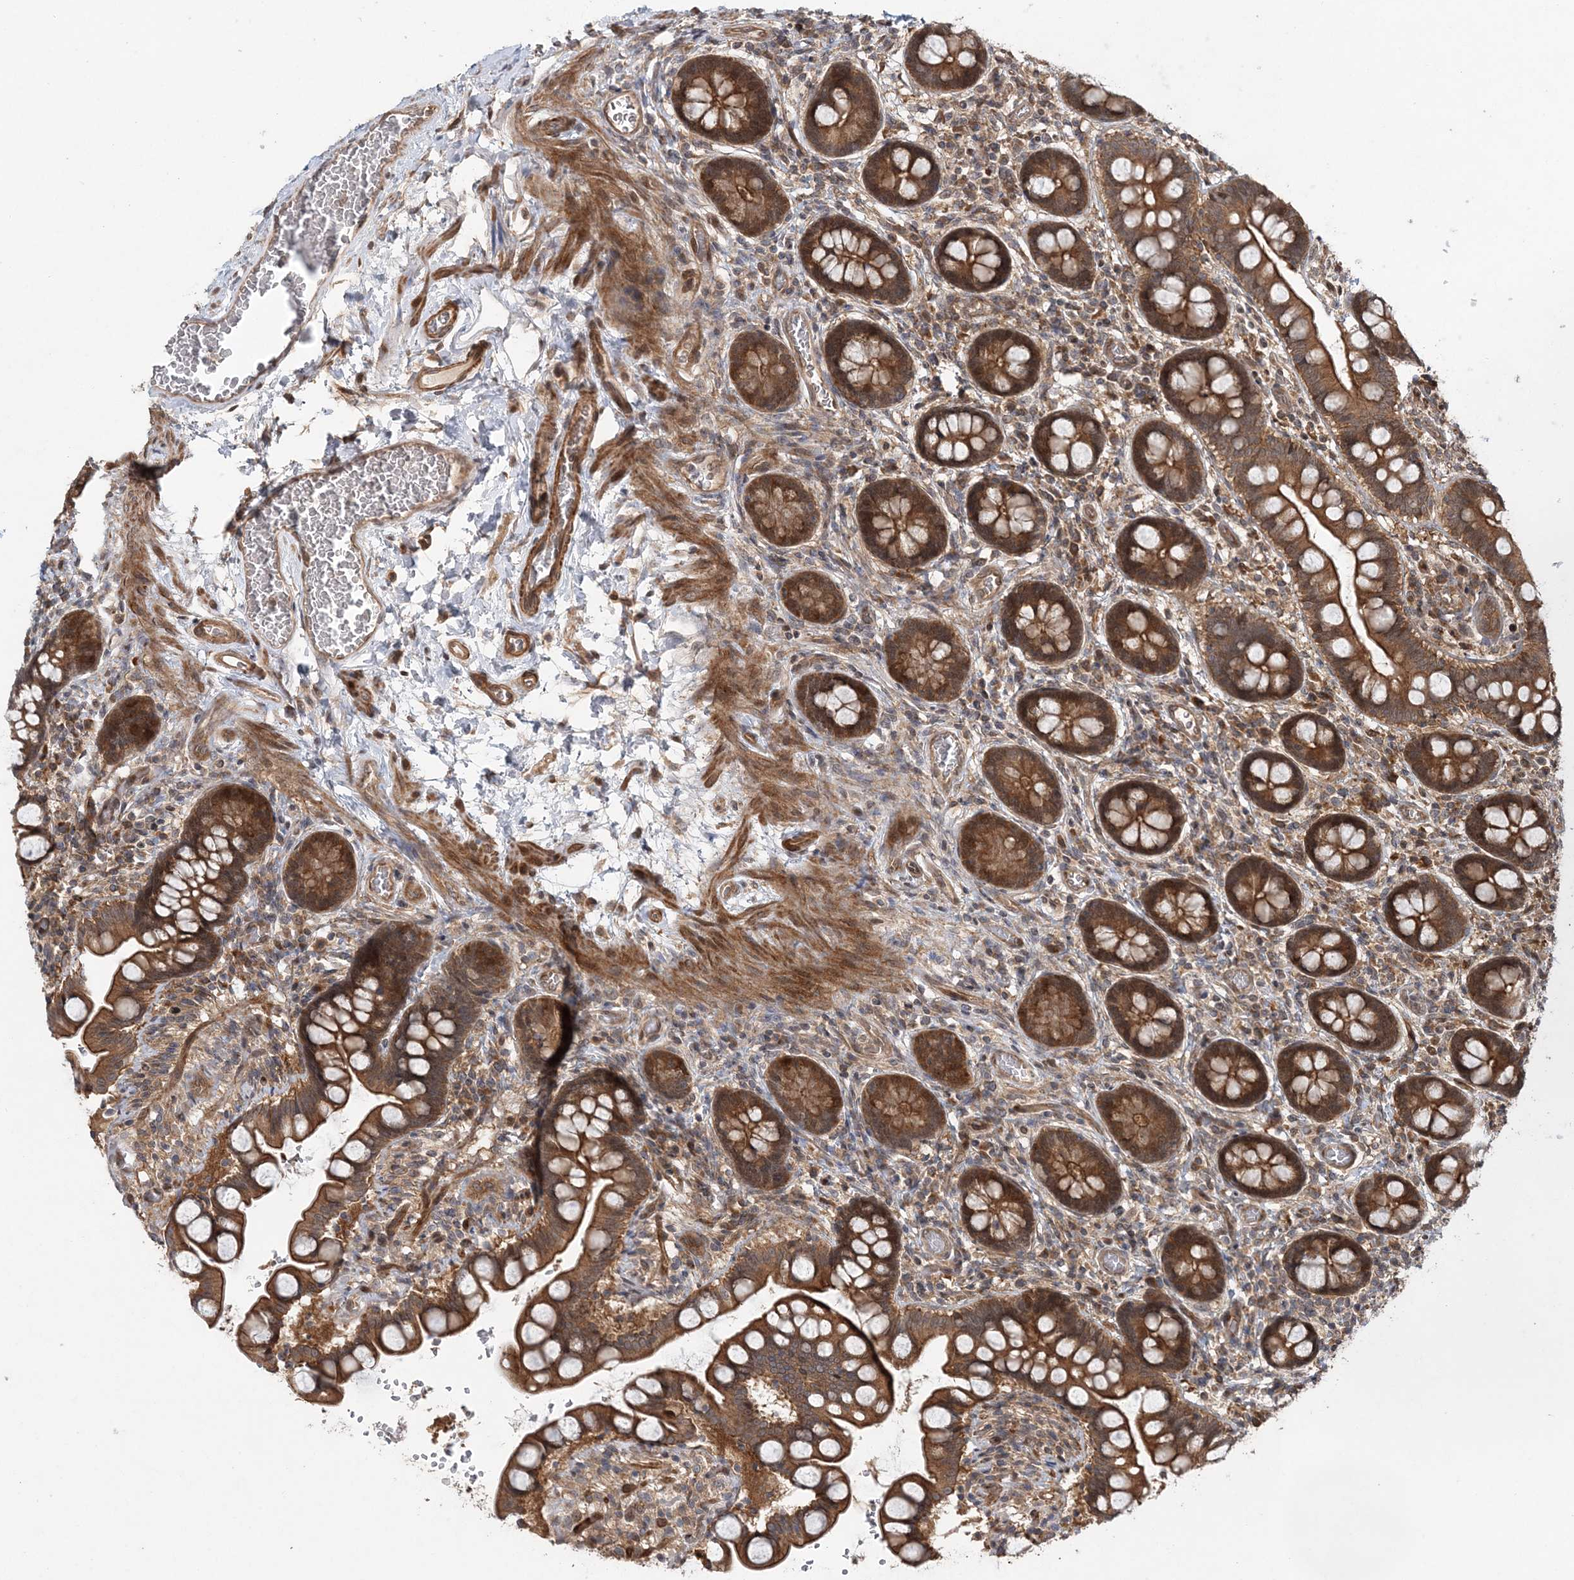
{"staining": {"intensity": "strong", "quantity": ">75%", "location": "cytoplasmic/membranous"}, "tissue": "small intestine", "cell_type": "Glandular cells", "image_type": "normal", "snomed": [{"axis": "morphology", "description": "Normal tissue, NOS"}, {"axis": "topography", "description": "Small intestine"}], "caption": "Normal small intestine was stained to show a protein in brown. There is high levels of strong cytoplasmic/membranous positivity in approximately >75% of glandular cells.", "gene": "UBTD2", "patient": {"sex": "male", "age": 52}}